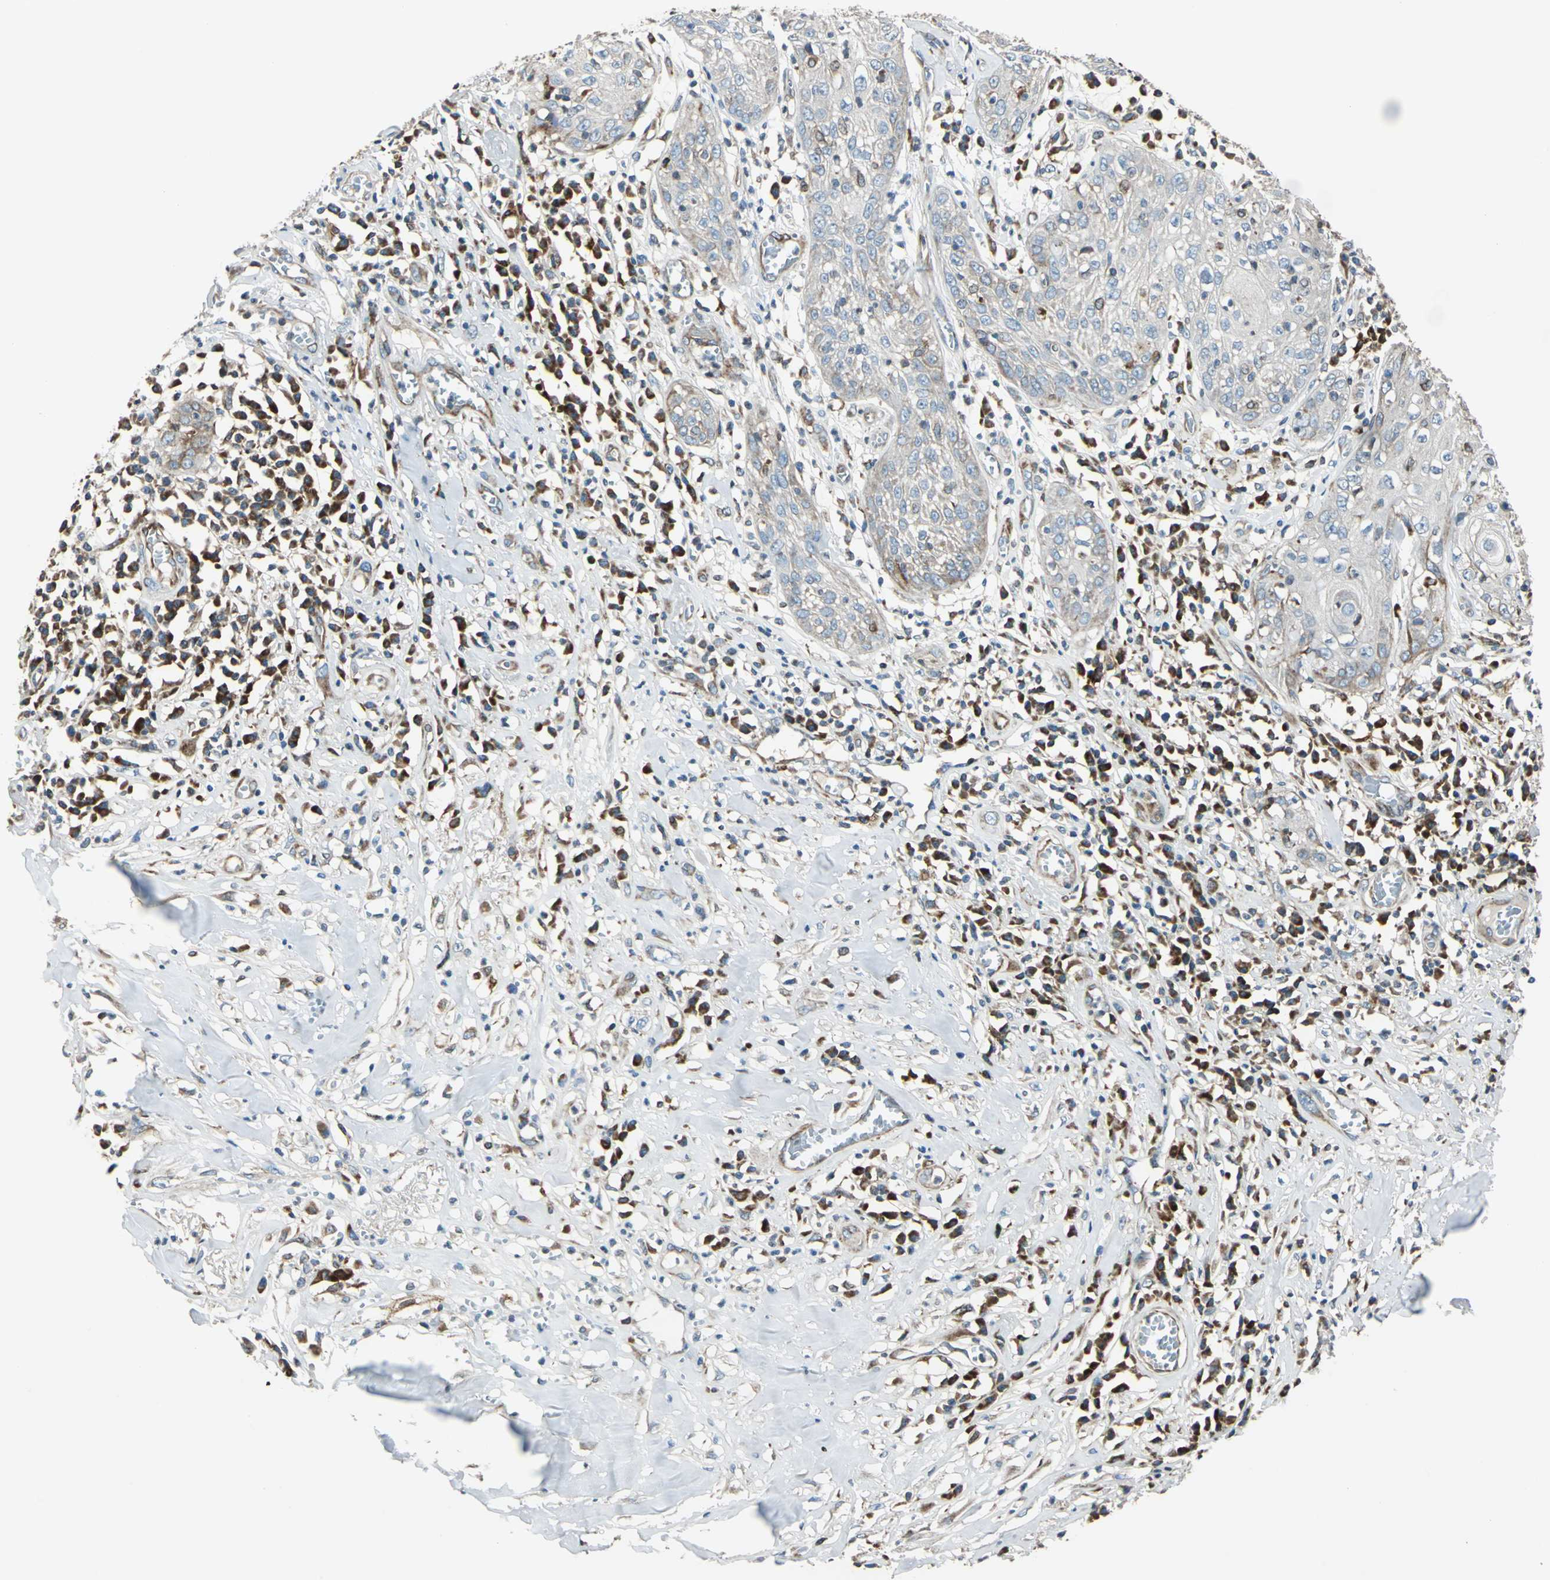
{"staining": {"intensity": "weak", "quantity": "25%-75%", "location": "cytoplasmic/membranous"}, "tissue": "skin cancer", "cell_type": "Tumor cells", "image_type": "cancer", "snomed": [{"axis": "morphology", "description": "Squamous cell carcinoma, NOS"}, {"axis": "topography", "description": "Skin"}], "caption": "A high-resolution photomicrograph shows immunohistochemistry (IHC) staining of skin cancer, which demonstrates weak cytoplasmic/membranous positivity in approximately 25%-75% of tumor cells.", "gene": "HTATIP2", "patient": {"sex": "male", "age": 65}}